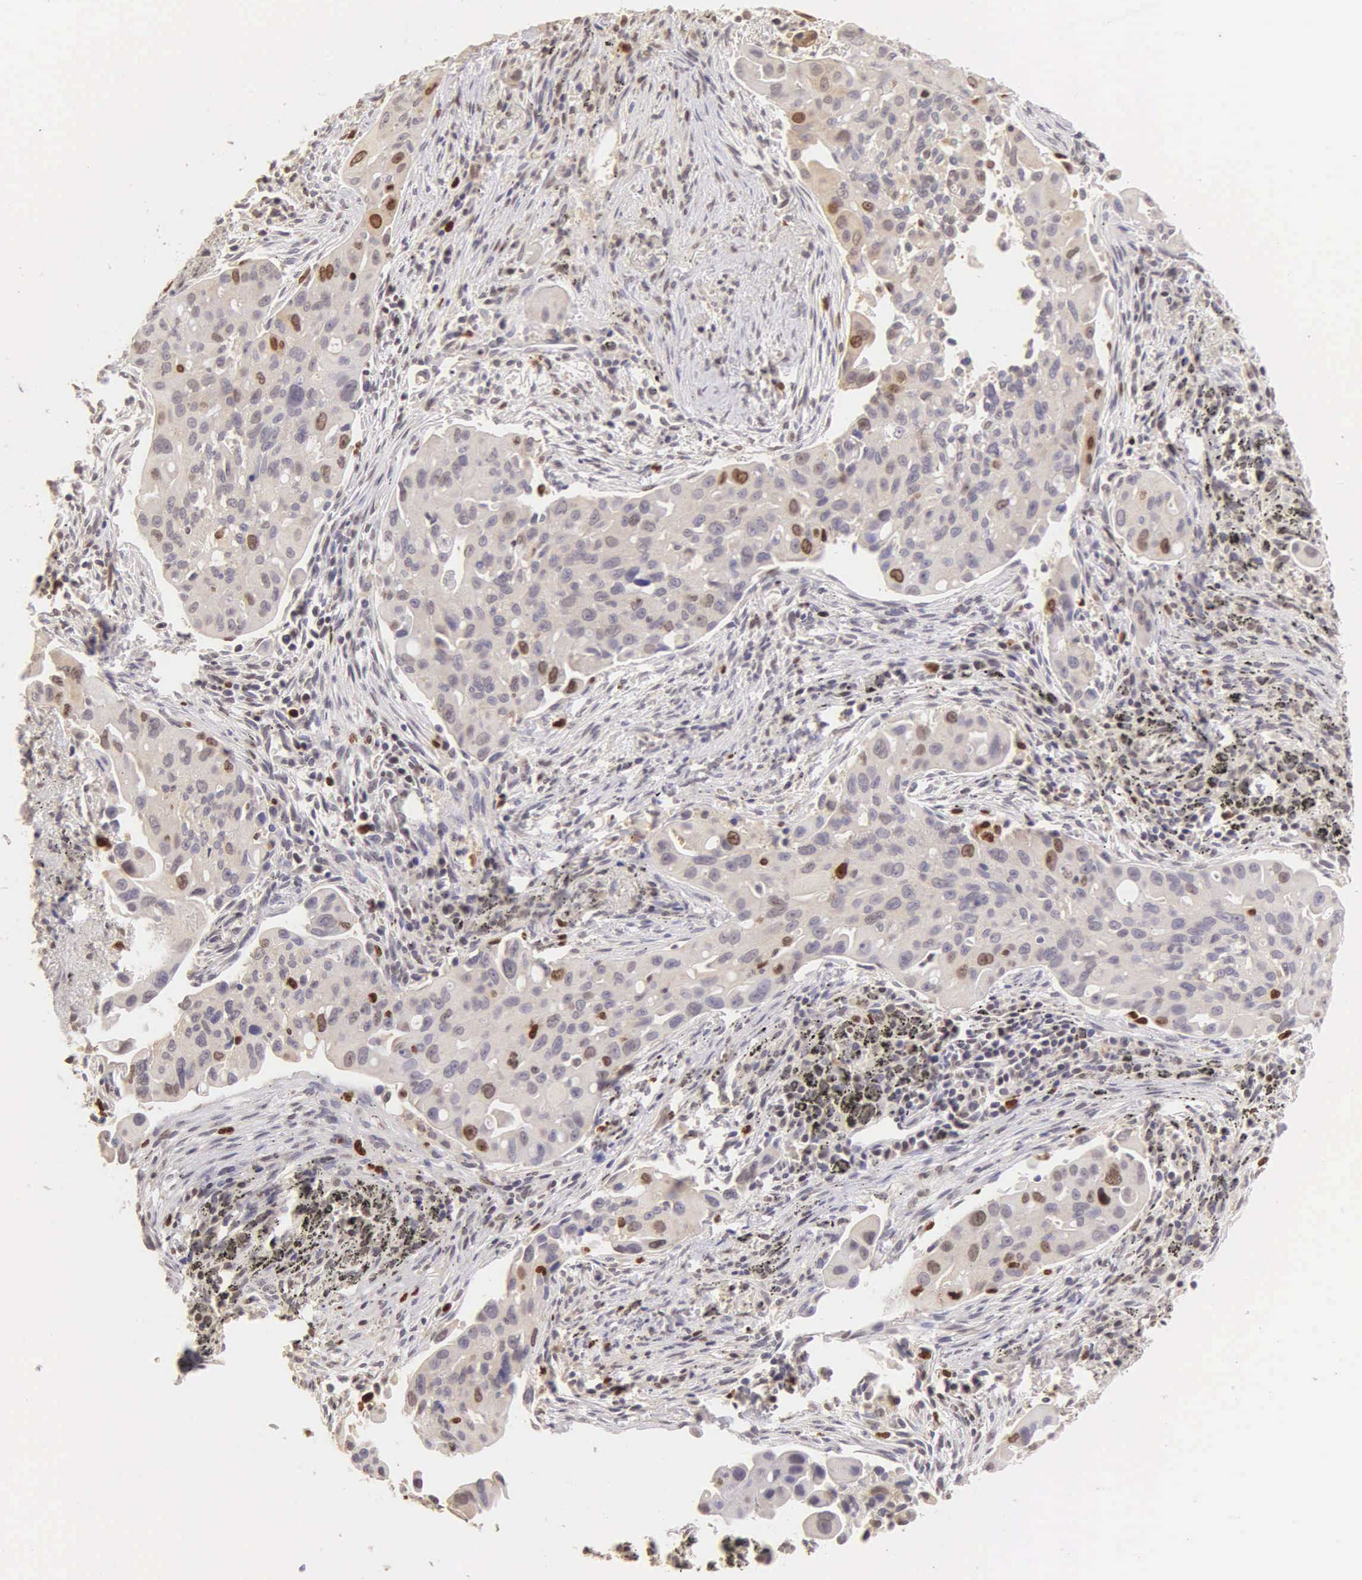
{"staining": {"intensity": "moderate", "quantity": "<25%", "location": "nuclear"}, "tissue": "lung cancer", "cell_type": "Tumor cells", "image_type": "cancer", "snomed": [{"axis": "morphology", "description": "Adenocarcinoma, NOS"}, {"axis": "topography", "description": "Lung"}], "caption": "The micrograph reveals a brown stain indicating the presence of a protein in the nuclear of tumor cells in lung cancer.", "gene": "MKI67", "patient": {"sex": "male", "age": 68}}